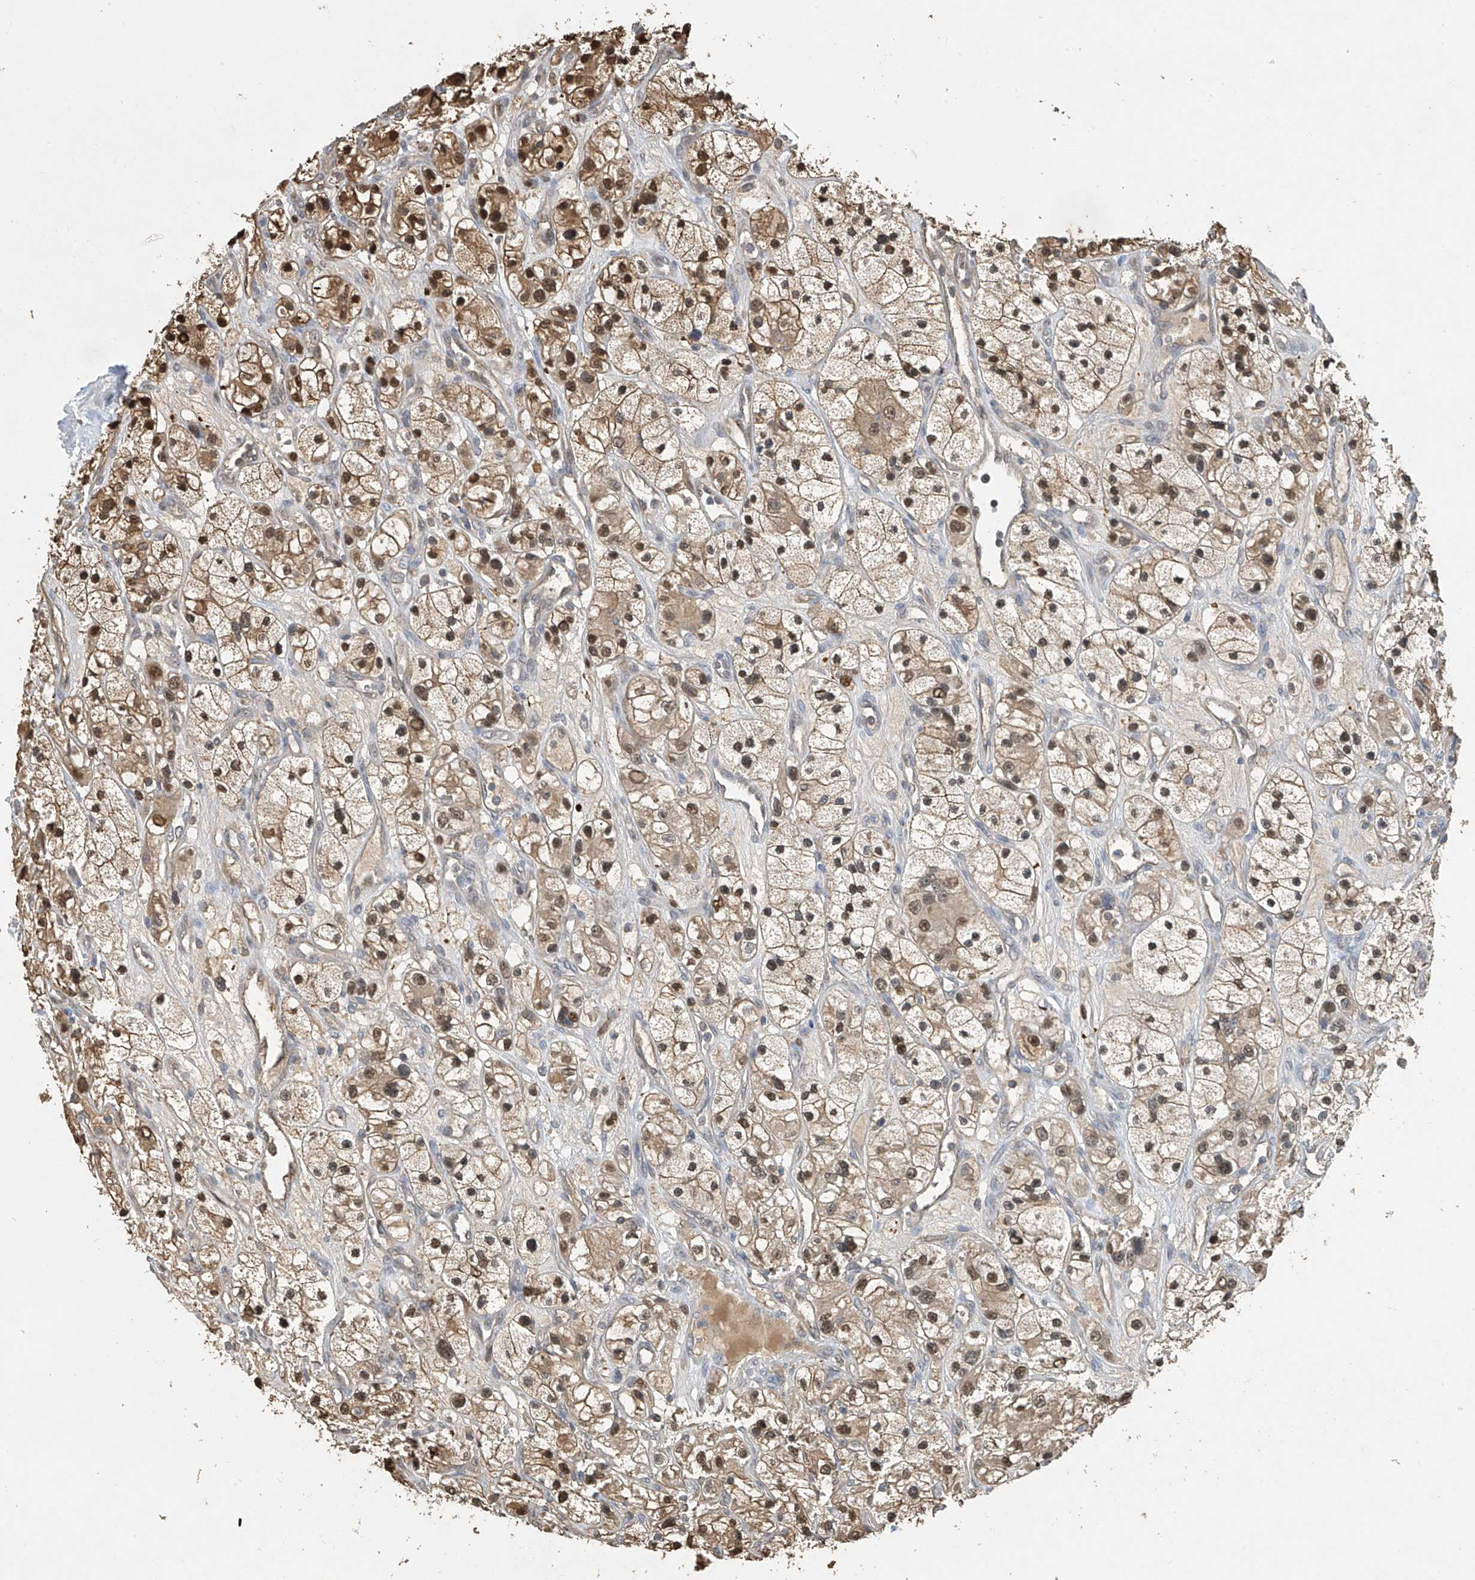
{"staining": {"intensity": "weak", "quantity": ">75%", "location": "cytoplasmic/membranous,nuclear"}, "tissue": "renal cancer", "cell_type": "Tumor cells", "image_type": "cancer", "snomed": [{"axis": "morphology", "description": "Adenocarcinoma, NOS"}, {"axis": "topography", "description": "Kidney"}], "caption": "IHC staining of renal adenocarcinoma, which reveals low levels of weak cytoplasmic/membranous and nuclear staining in approximately >75% of tumor cells indicating weak cytoplasmic/membranous and nuclear protein staining. The staining was performed using DAB (brown) for protein detection and nuclei were counterstained in hematoxylin (blue).", "gene": "PMM1", "patient": {"sex": "female", "age": 57}}